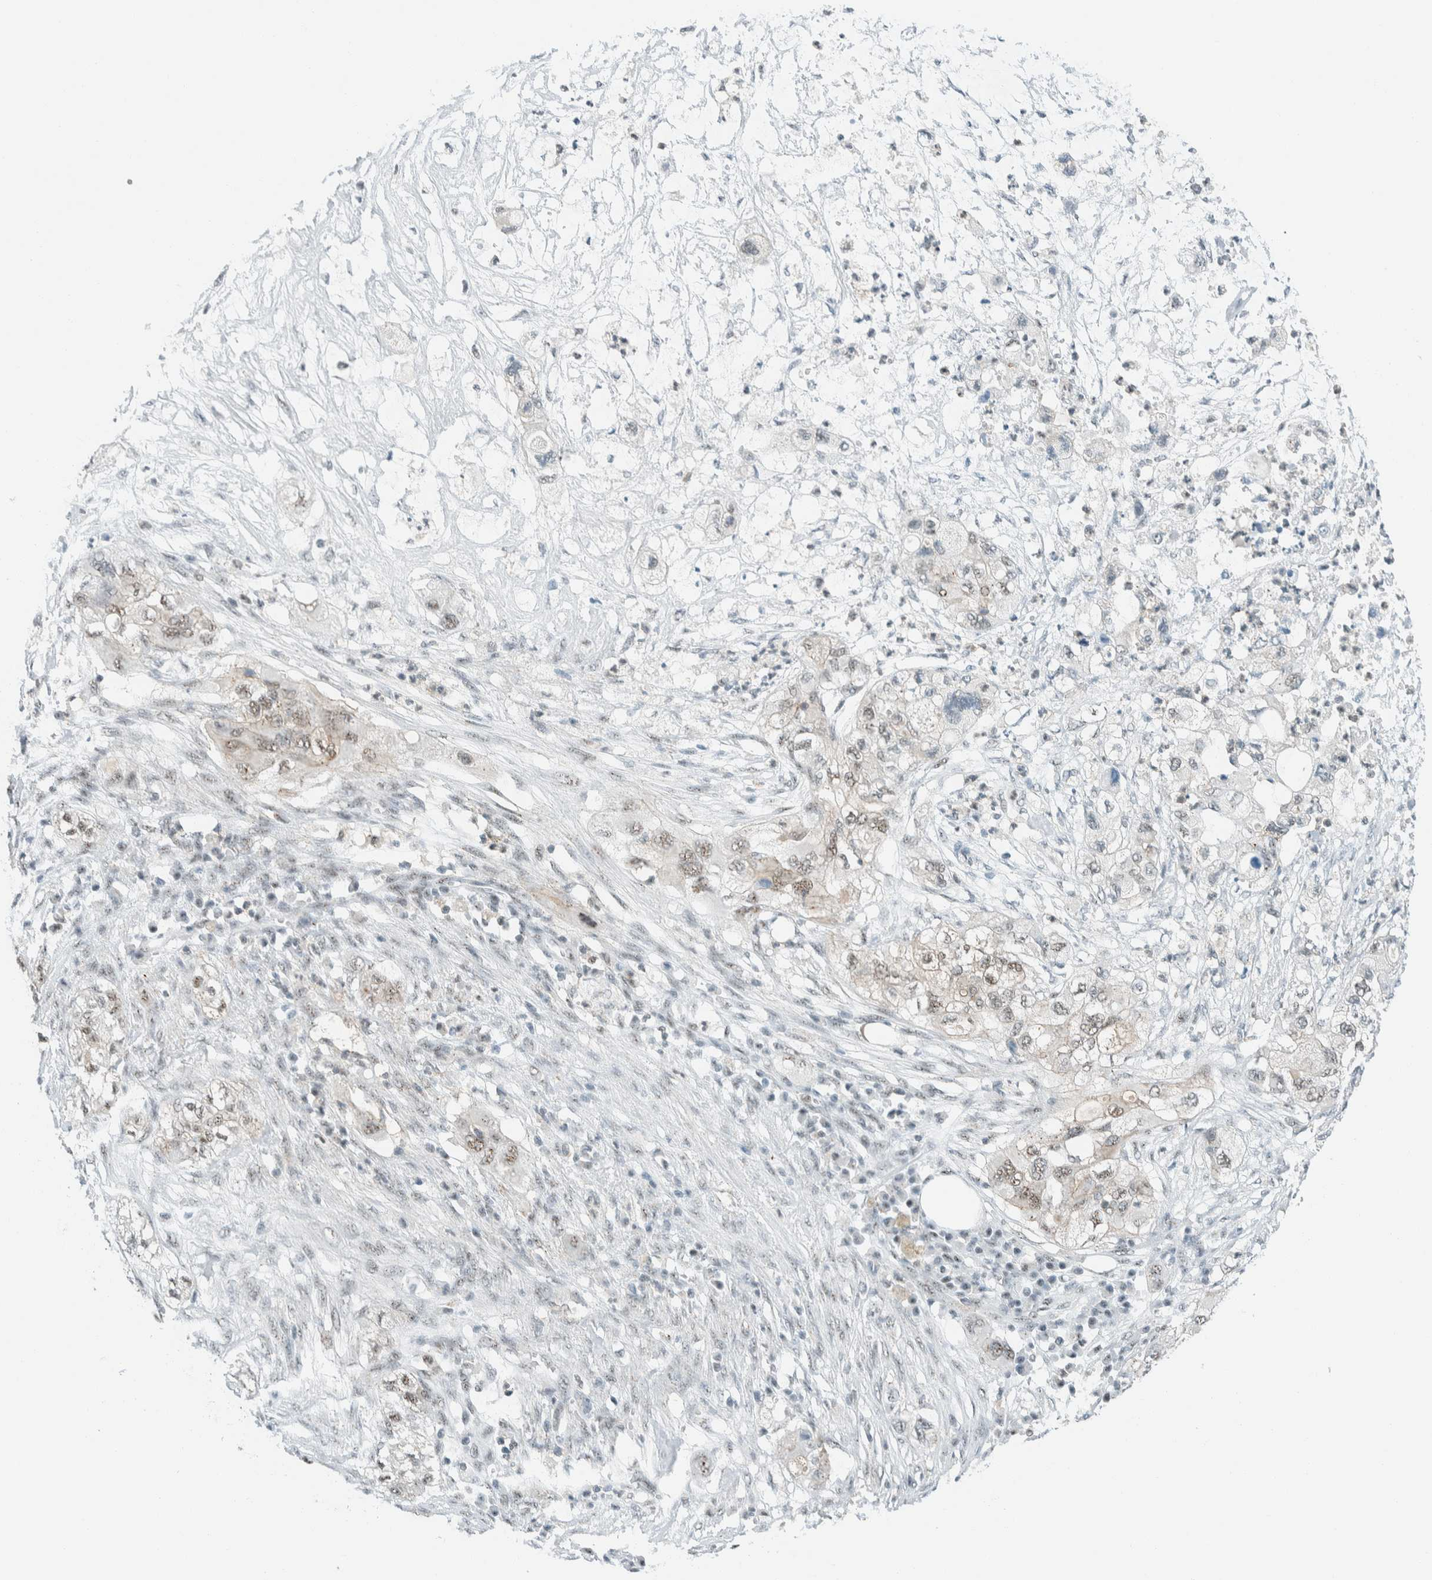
{"staining": {"intensity": "weak", "quantity": ">75%", "location": "cytoplasmic/membranous,nuclear"}, "tissue": "pancreatic cancer", "cell_type": "Tumor cells", "image_type": "cancer", "snomed": [{"axis": "morphology", "description": "Adenocarcinoma, NOS"}, {"axis": "topography", "description": "Pancreas"}], "caption": "This is an image of immunohistochemistry (IHC) staining of pancreatic cancer (adenocarcinoma), which shows weak expression in the cytoplasmic/membranous and nuclear of tumor cells.", "gene": "CYSRT1", "patient": {"sex": "female", "age": 78}}